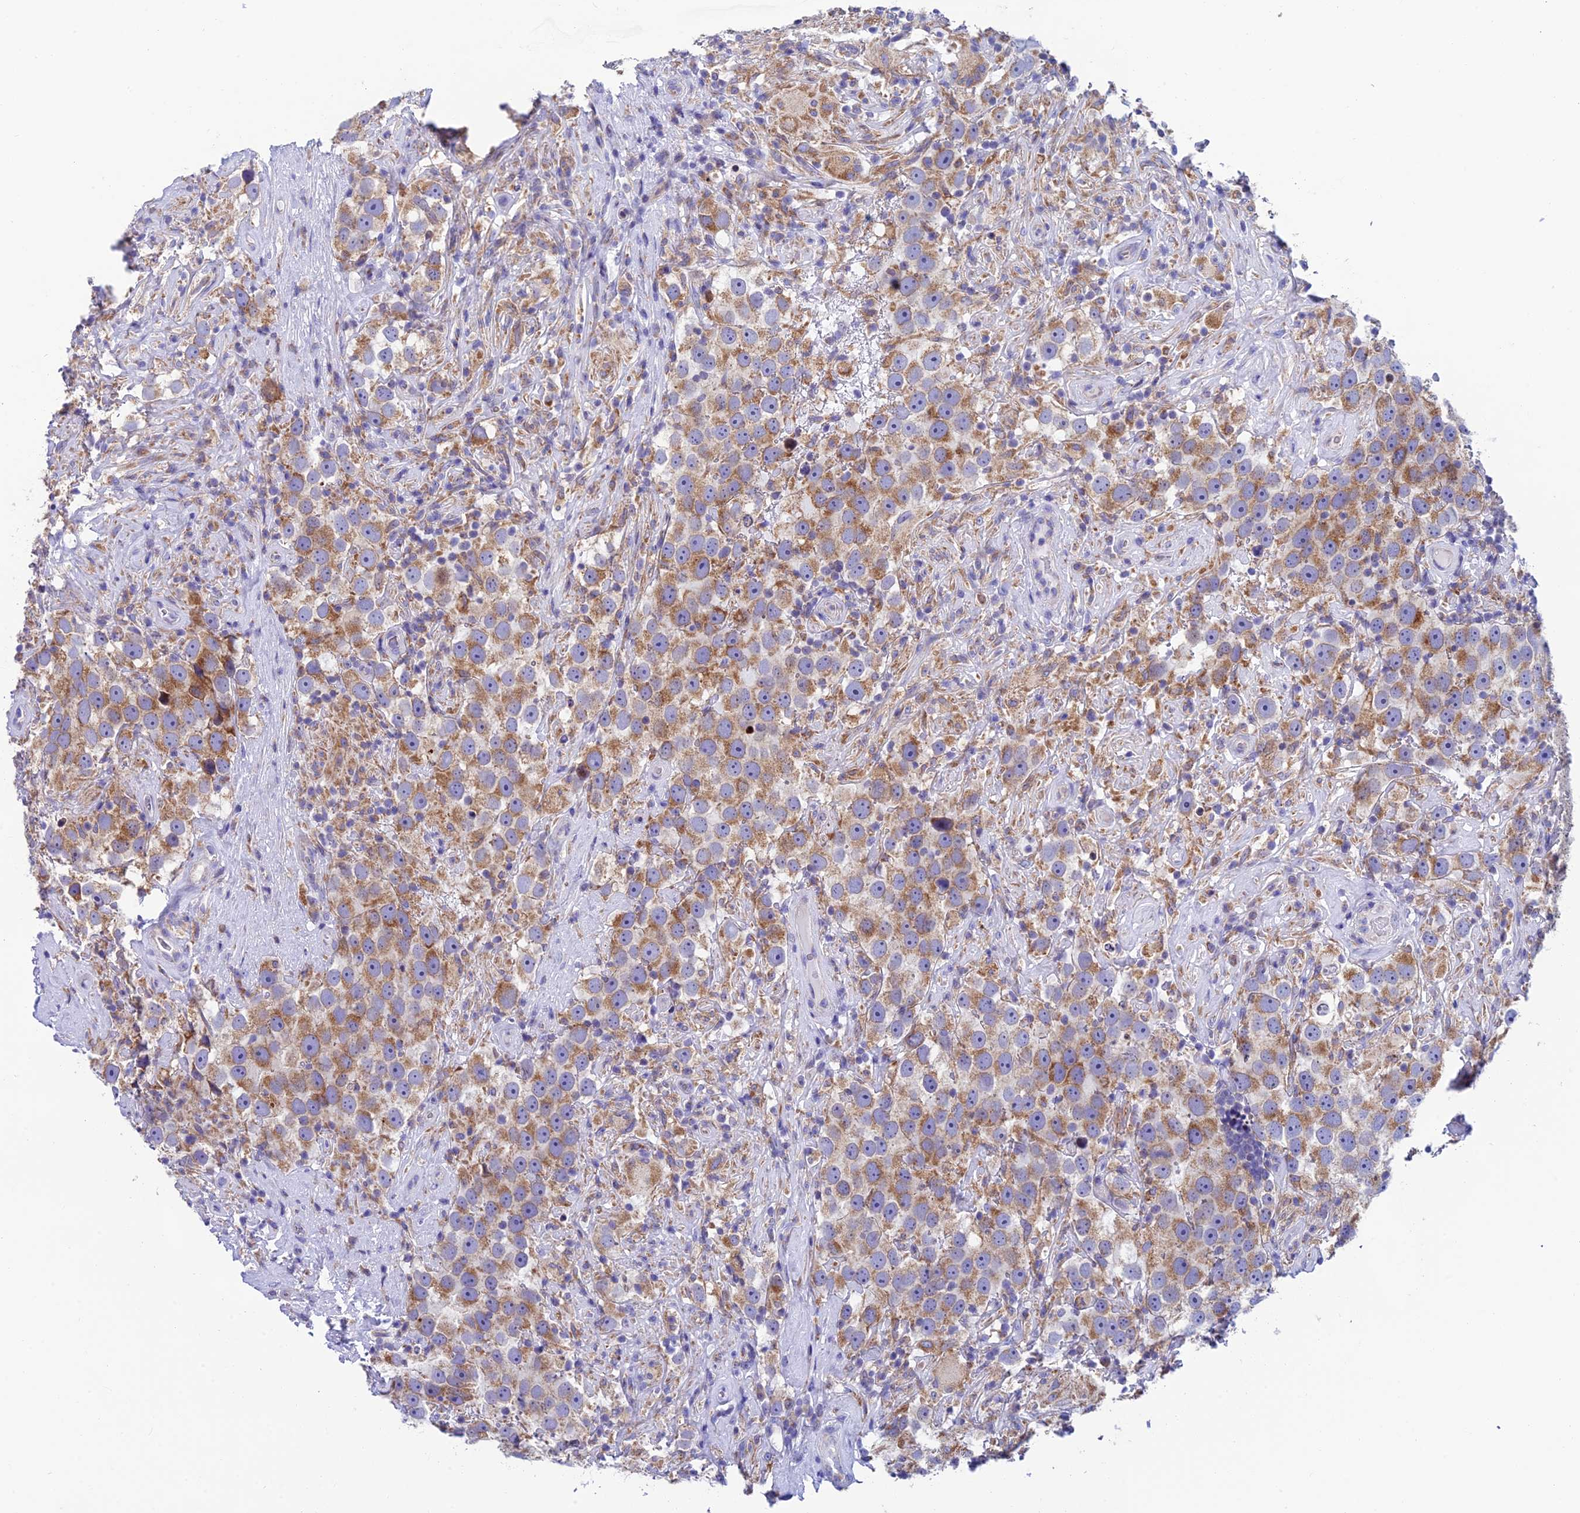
{"staining": {"intensity": "moderate", "quantity": ">75%", "location": "cytoplasmic/membranous"}, "tissue": "testis cancer", "cell_type": "Tumor cells", "image_type": "cancer", "snomed": [{"axis": "morphology", "description": "Seminoma, NOS"}, {"axis": "topography", "description": "Testis"}], "caption": "Testis cancer stained with DAB (3,3'-diaminobenzidine) immunohistochemistry displays medium levels of moderate cytoplasmic/membranous staining in approximately >75% of tumor cells. The protein of interest is stained brown, and the nuclei are stained in blue (DAB (3,3'-diaminobenzidine) IHC with brightfield microscopy, high magnification).", "gene": "REEP4", "patient": {"sex": "male", "age": 49}}